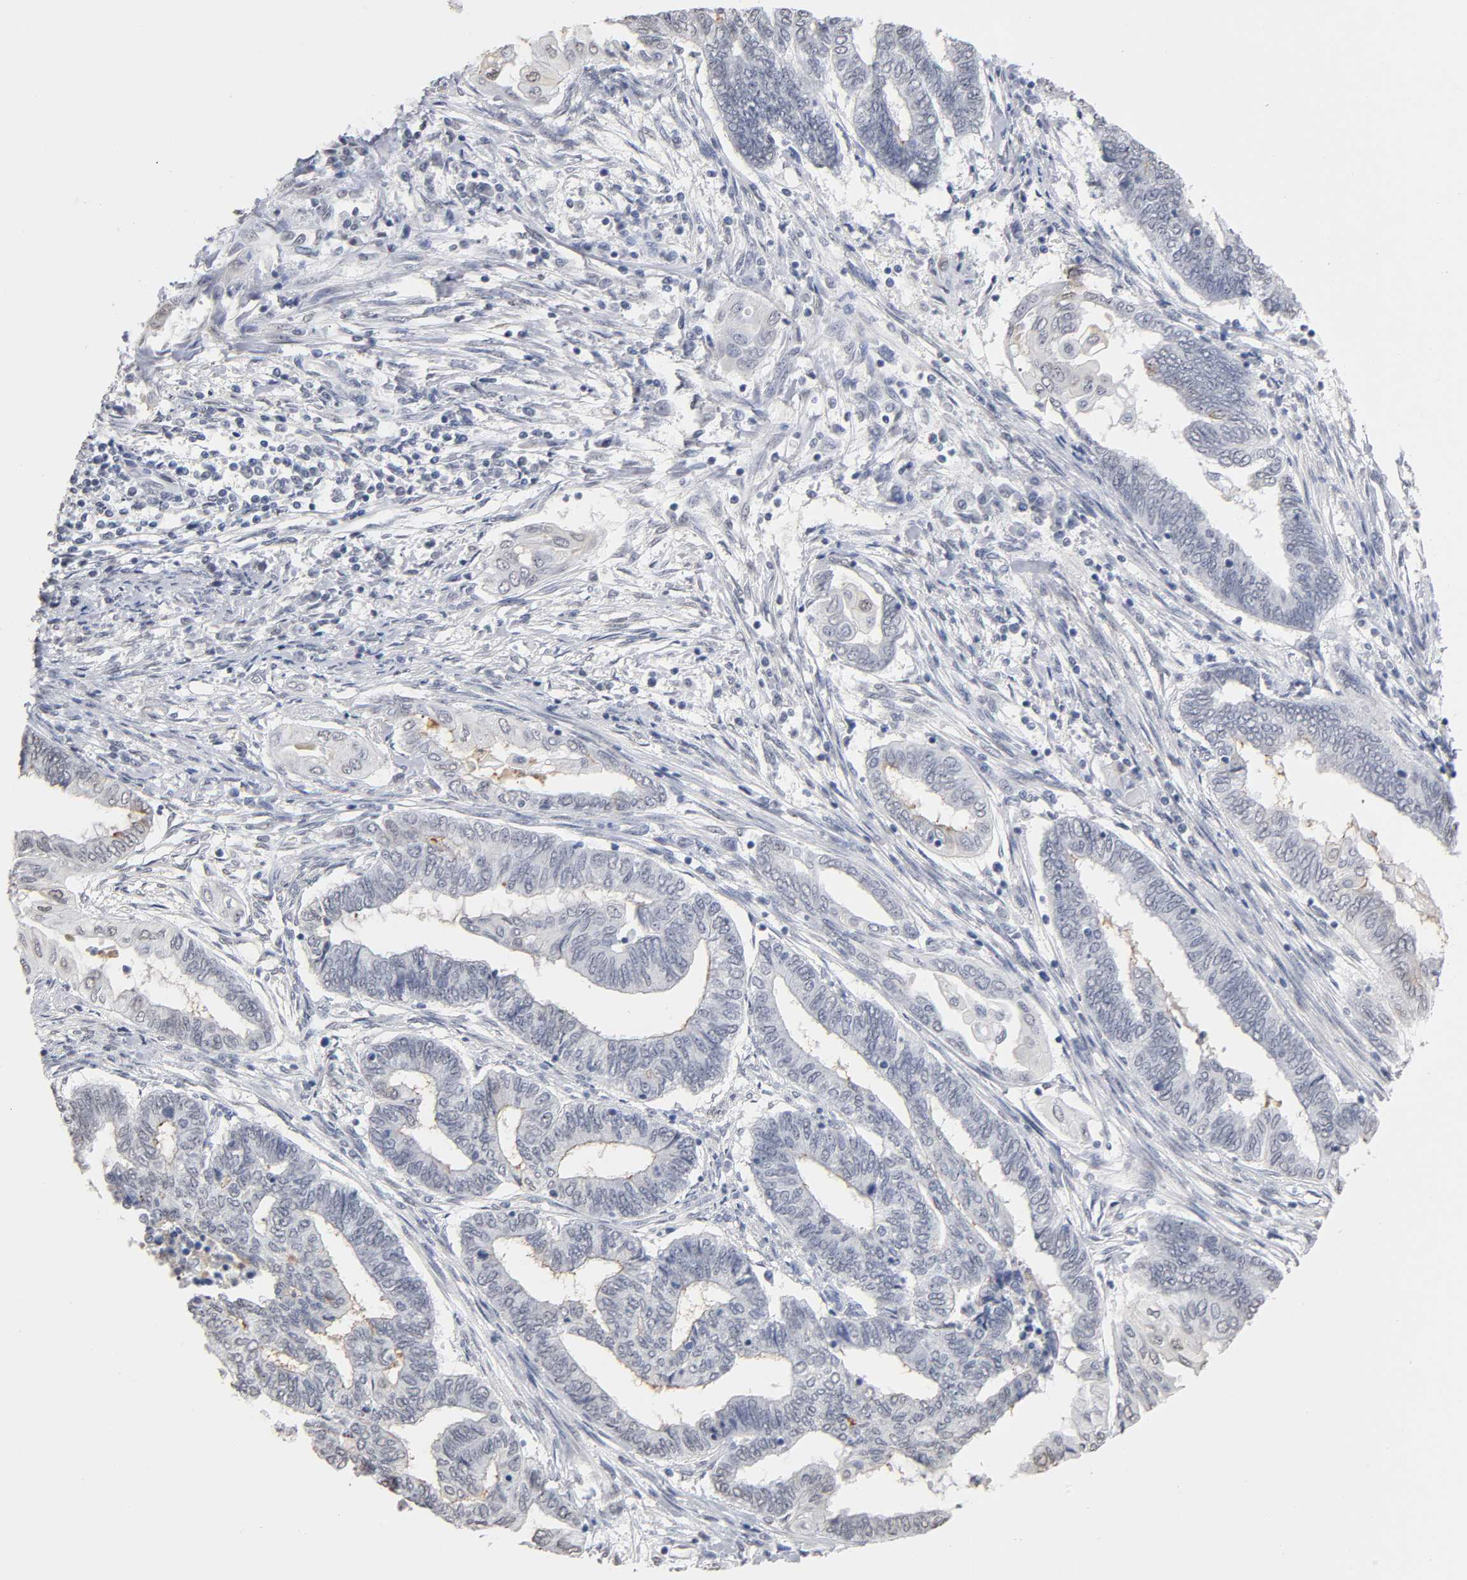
{"staining": {"intensity": "weak", "quantity": "<25%", "location": "cytoplasmic/membranous"}, "tissue": "endometrial cancer", "cell_type": "Tumor cells", "image_type": "cancer", "snomed": [{"axis": "morphology", "description": "Adenocarcinoma, NOS"}, {"axis": "topography", "description": "Uterus"}, {"axis": "topography", "description": "Endometrium"}], "caption": "Endometrial cancer was stained to show a protein in brown. There is no significant staining in tumor cells.", "gene": "CRABP2", "patient": {"sex": "female", "age": 70}}